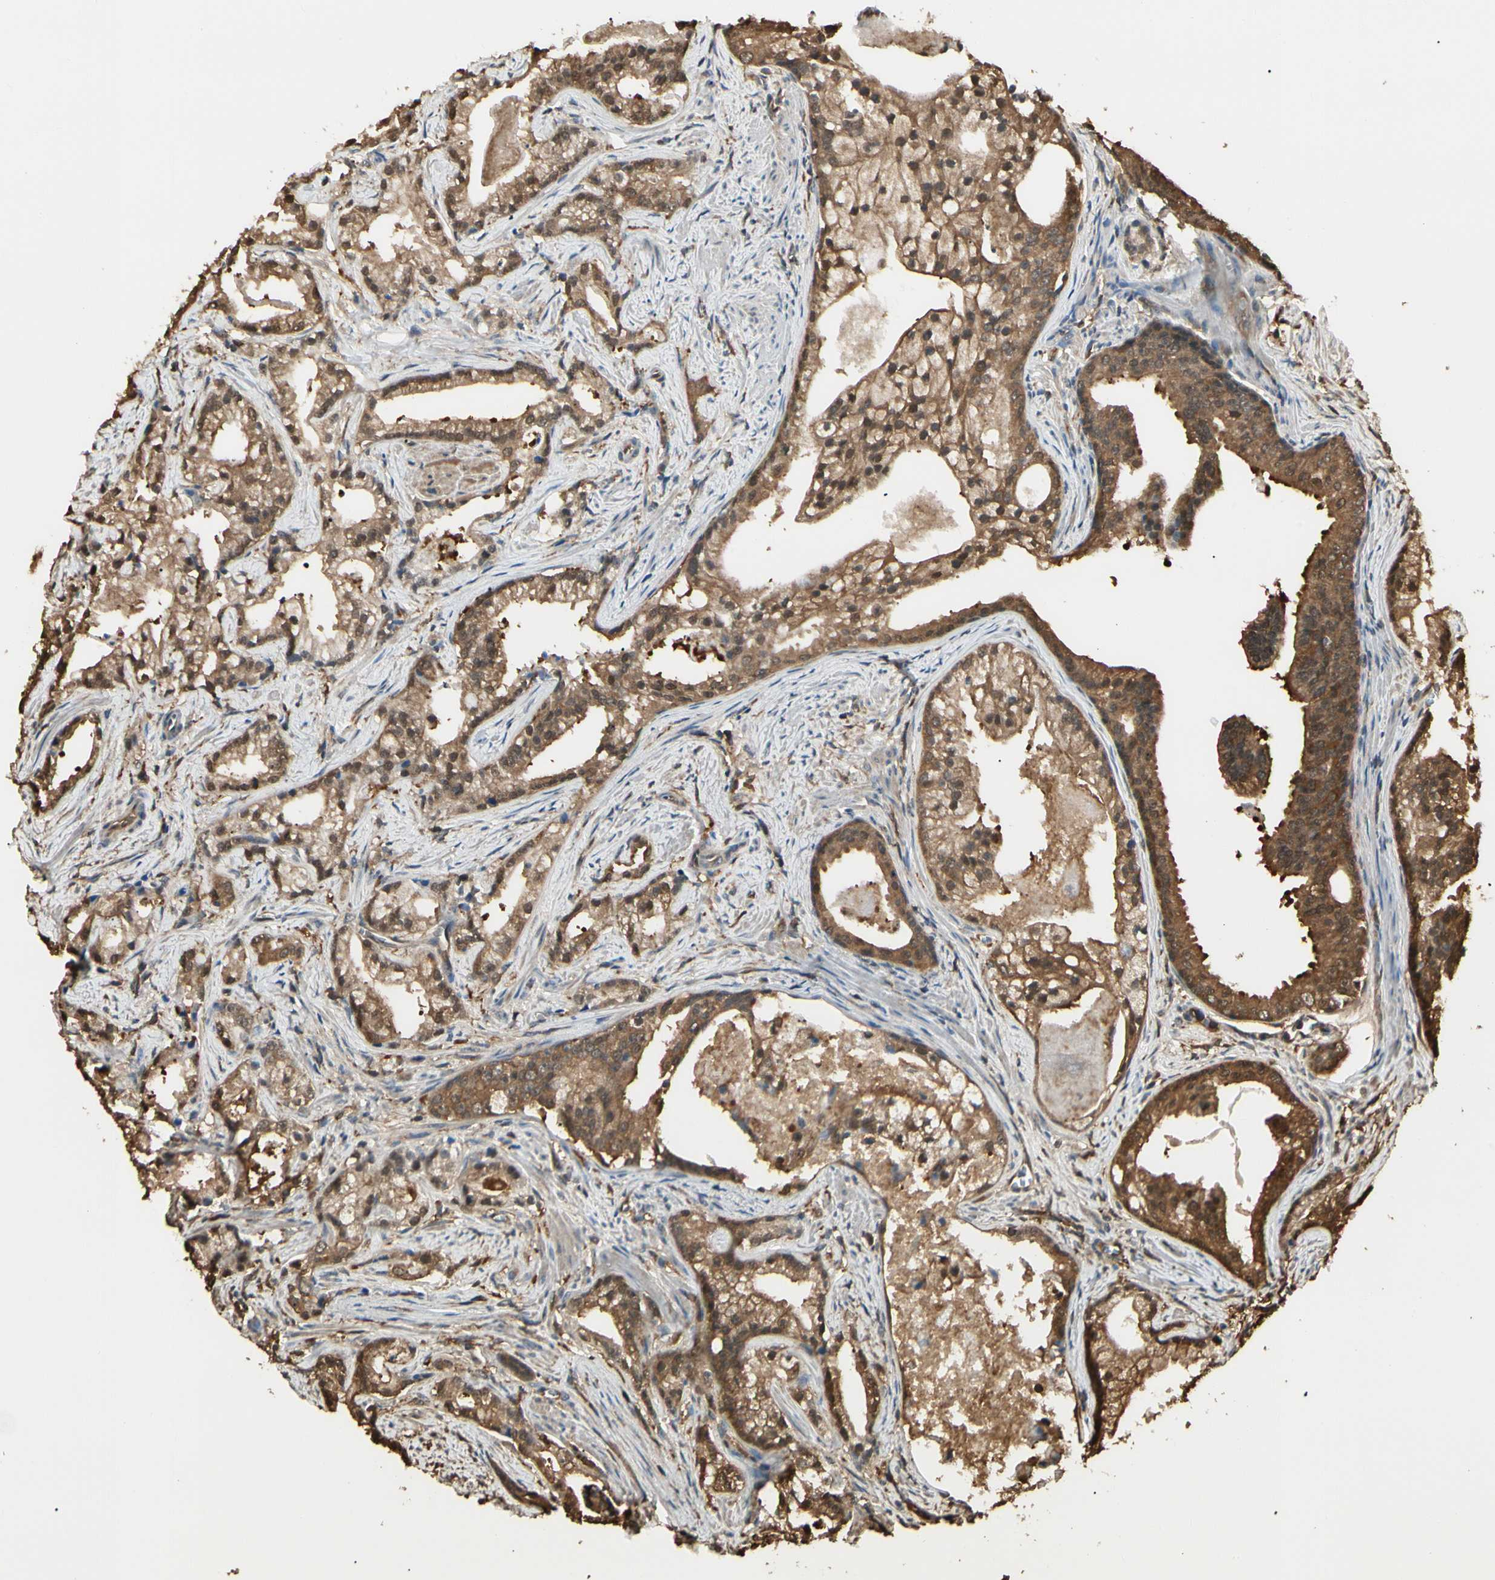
{"staining": {"intensity": "moderate", "quantity": ">75%", "location": "cytoplasmic/membranous,nuclear"}, "tissue": "prostate cancer", "cell_type": "Tumor cells", "image_type": "cancer", "snomed": [{"axis": "morphology", "description": "Adenocarcinoma, Low grade"}, {"axis": "topography", "description": "Prostate"}], "caption": "This histopathology image exhibits immunohistochemistry staining of prostate cancer (low-grade adenocarcinoma), with medium moderate cytoplasmic/membranous and nuclear positivity in about >75% of tumor cells.", "gene": "YWHAE", "patient": {"sex": "male", "age": 59}}